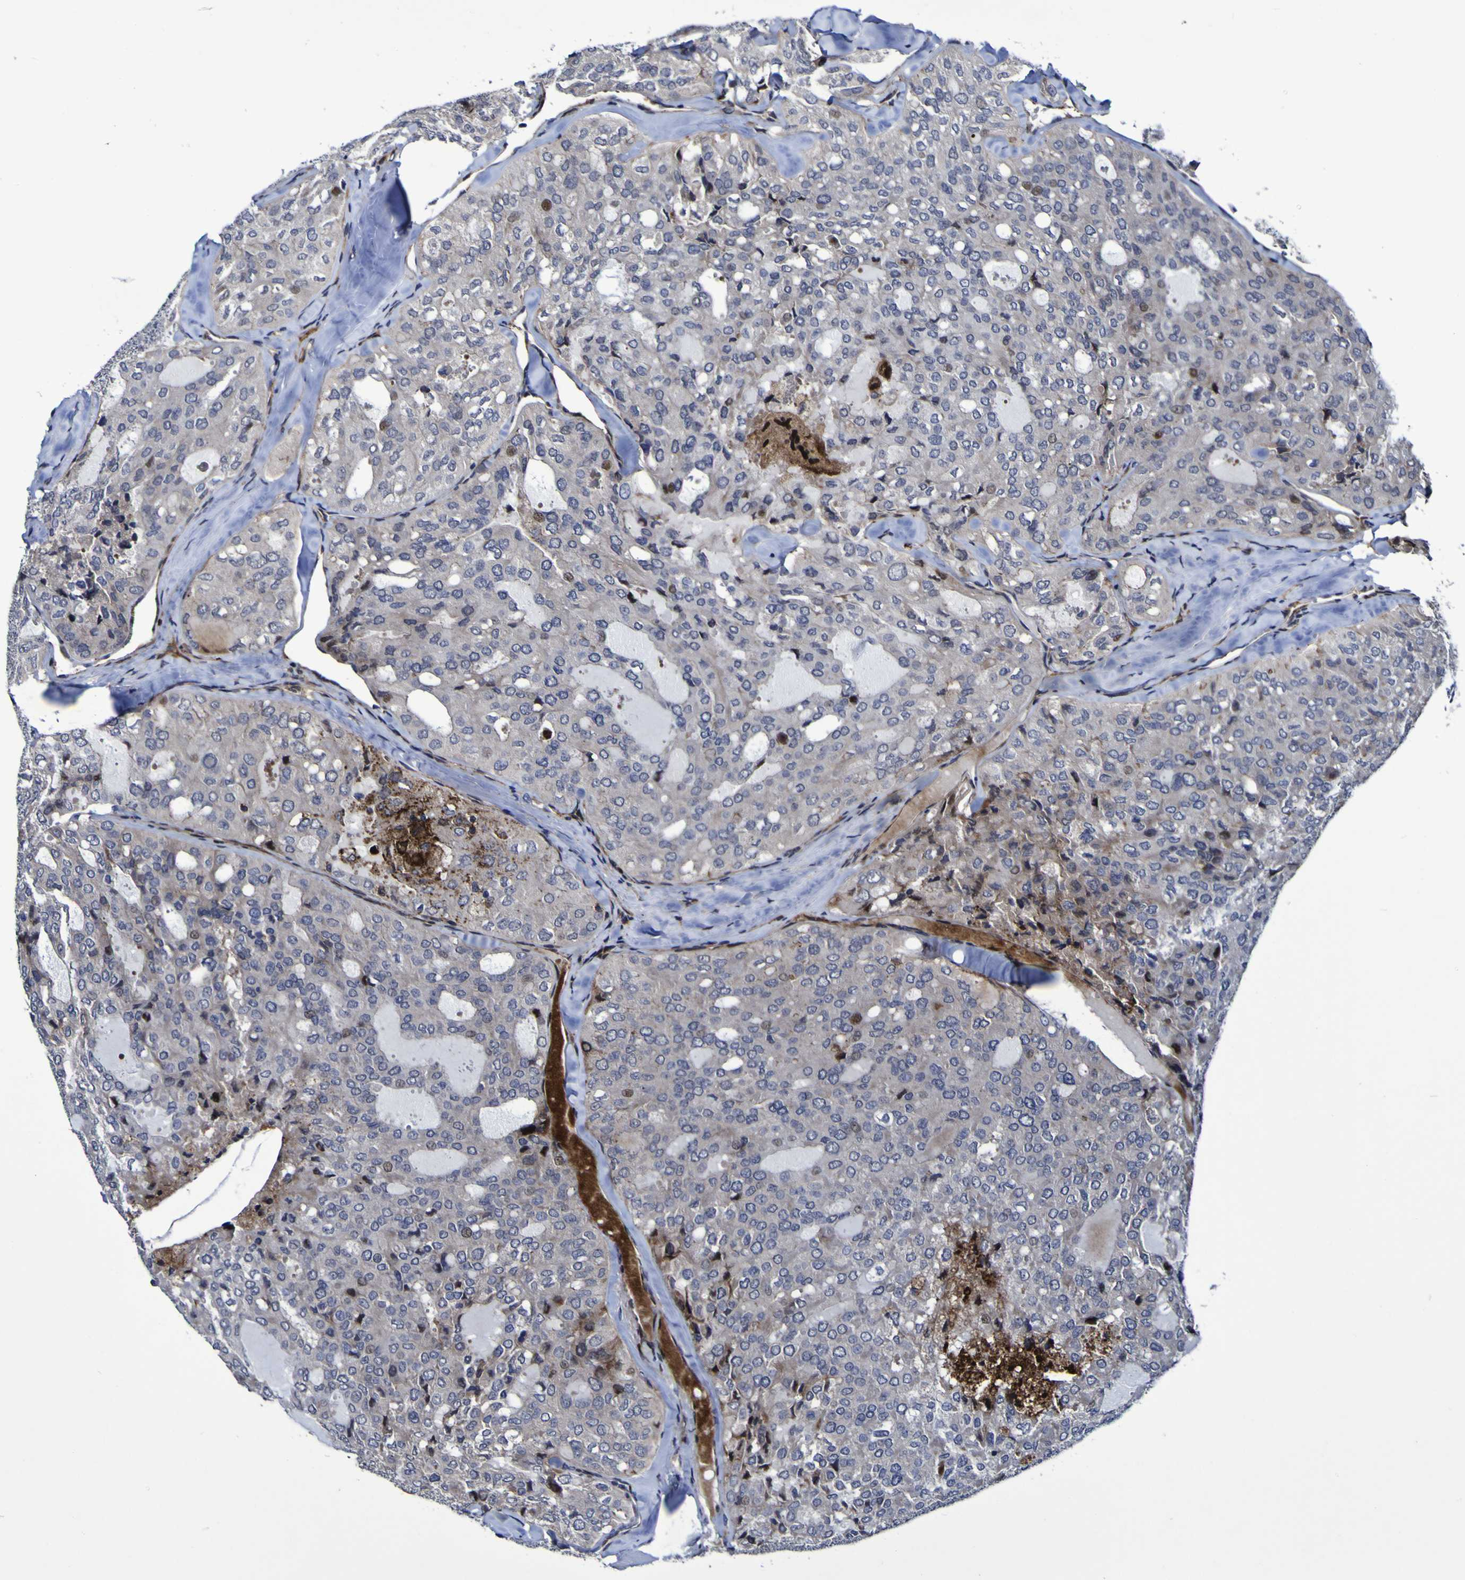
{"staining": {"intensity": "moderate", "quantity": "<25%", "location": "cytoplasmic/membranous,nuclear"}, "tissue": "thyroid cancer", "cell_type": "Tumor cells", "image_type": "cancer", "snomed": [{"axis": "morphology", "description": "Follicular adenoma carcinoma, NOS"}, {"axis": "topography", "description": "Thyroid gland"}], "caption": "About <25% of tumor cells in thyroid cancer (follicular adenoma carcinoma) display moderate cytoplasmic/membranous and nuclear protein staining as visualized by brown immunohistochemical staining.", "gene": "MGLL", "patient": {"sex": "male", "age": 75}}